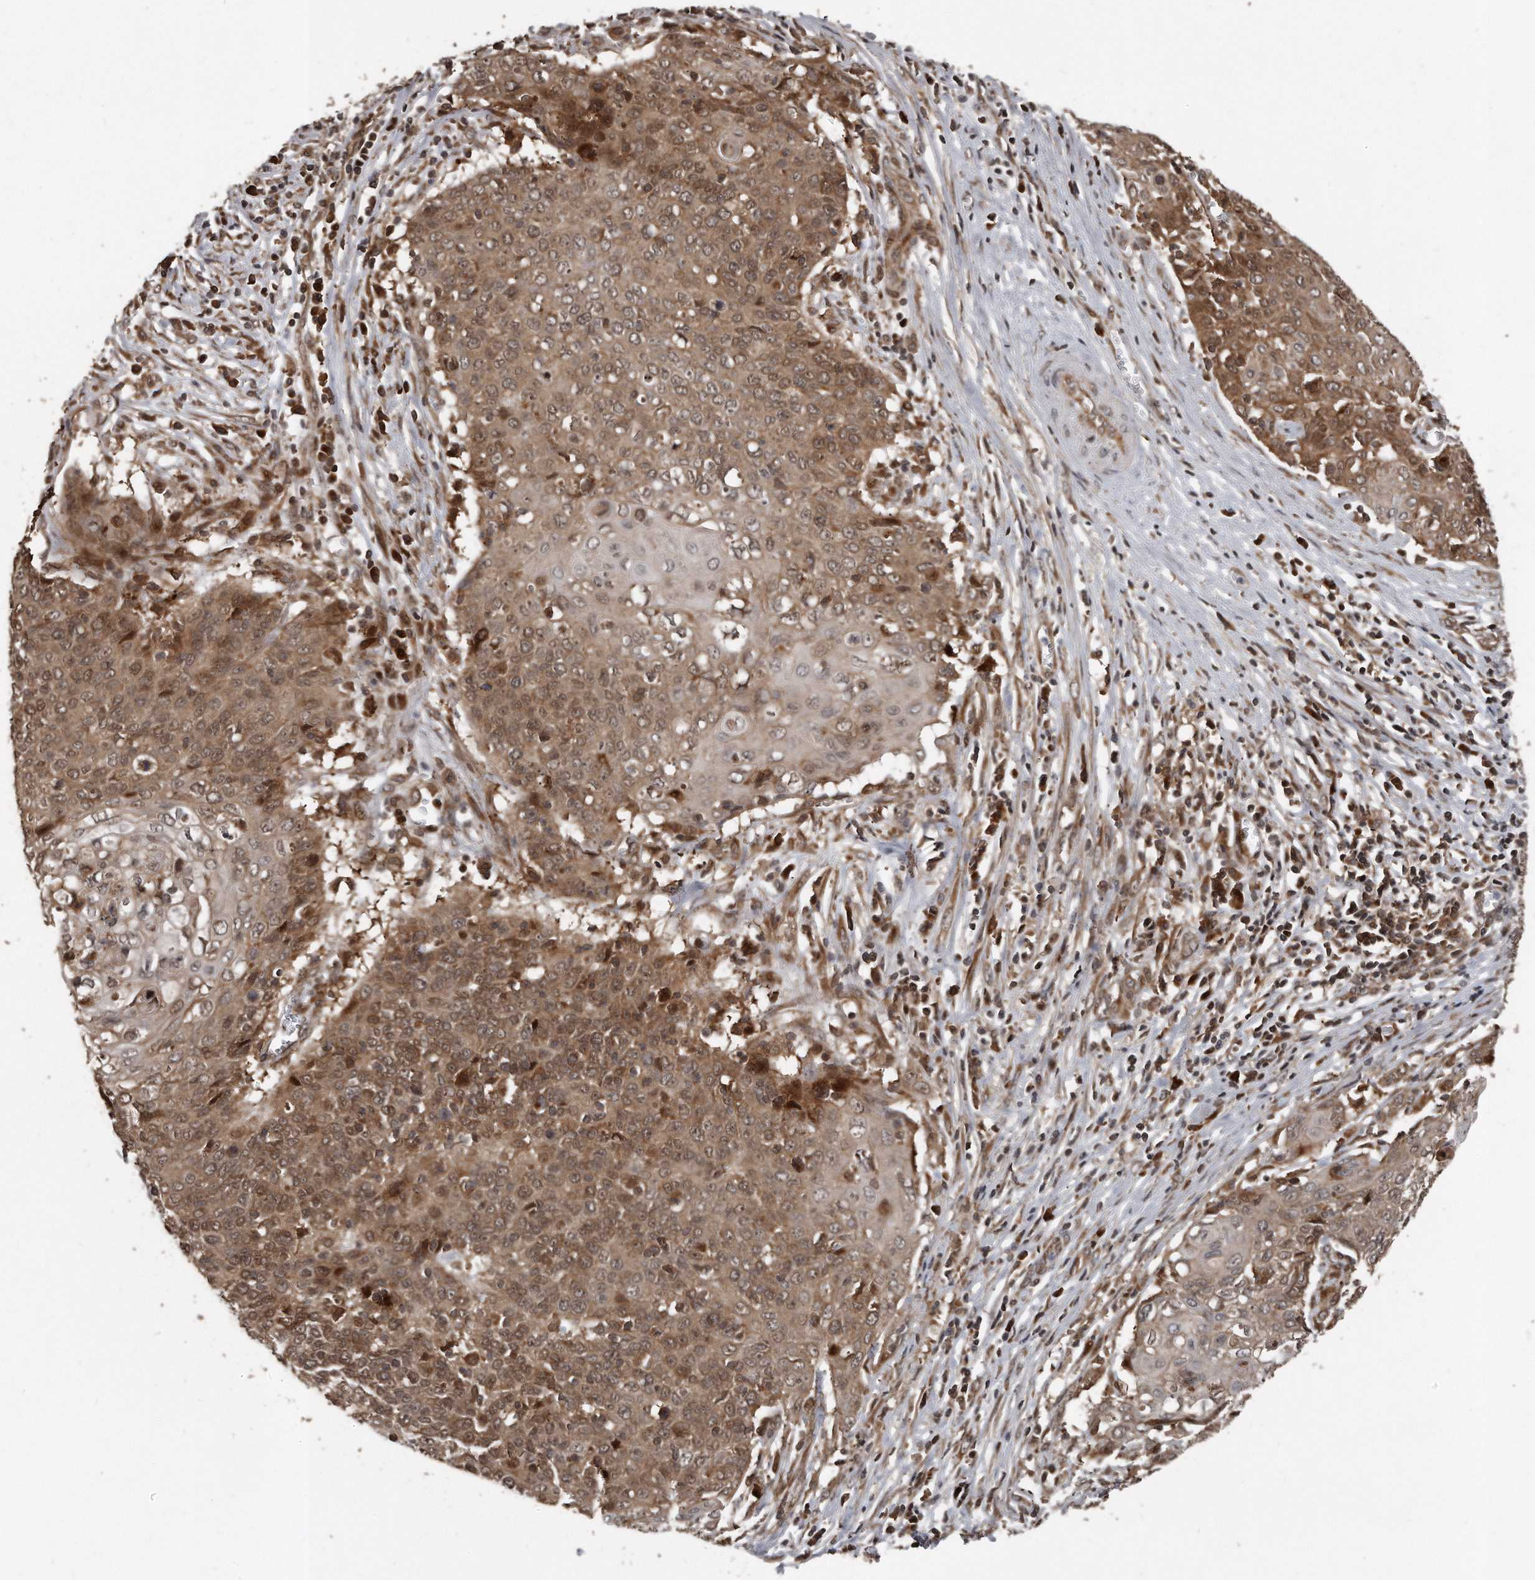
{"staining": {"intensity": "moderate", "quantity": ">75%", "location": "cytoplasmic/membranous,nuclear"}, "tissue": "cervical cancer", "cell_type": "Tumor cells", "image_type": "cancer", "snomed": [{"axis": "morphology", "description": "Squamous cell carcinoma, NOS"}, {"axis": "topography", "description": "Cervix"}], "caption": "There is medium levels of moderate cytoplasmic/membranous and nuclear positivity in tumor cells of cervical cancer (squamous cell carcinoma), as demonstrated by immunohistochemical staining (brown color).", "gene": "GCH1", "patient": {"sex": "female", "age": 39}}